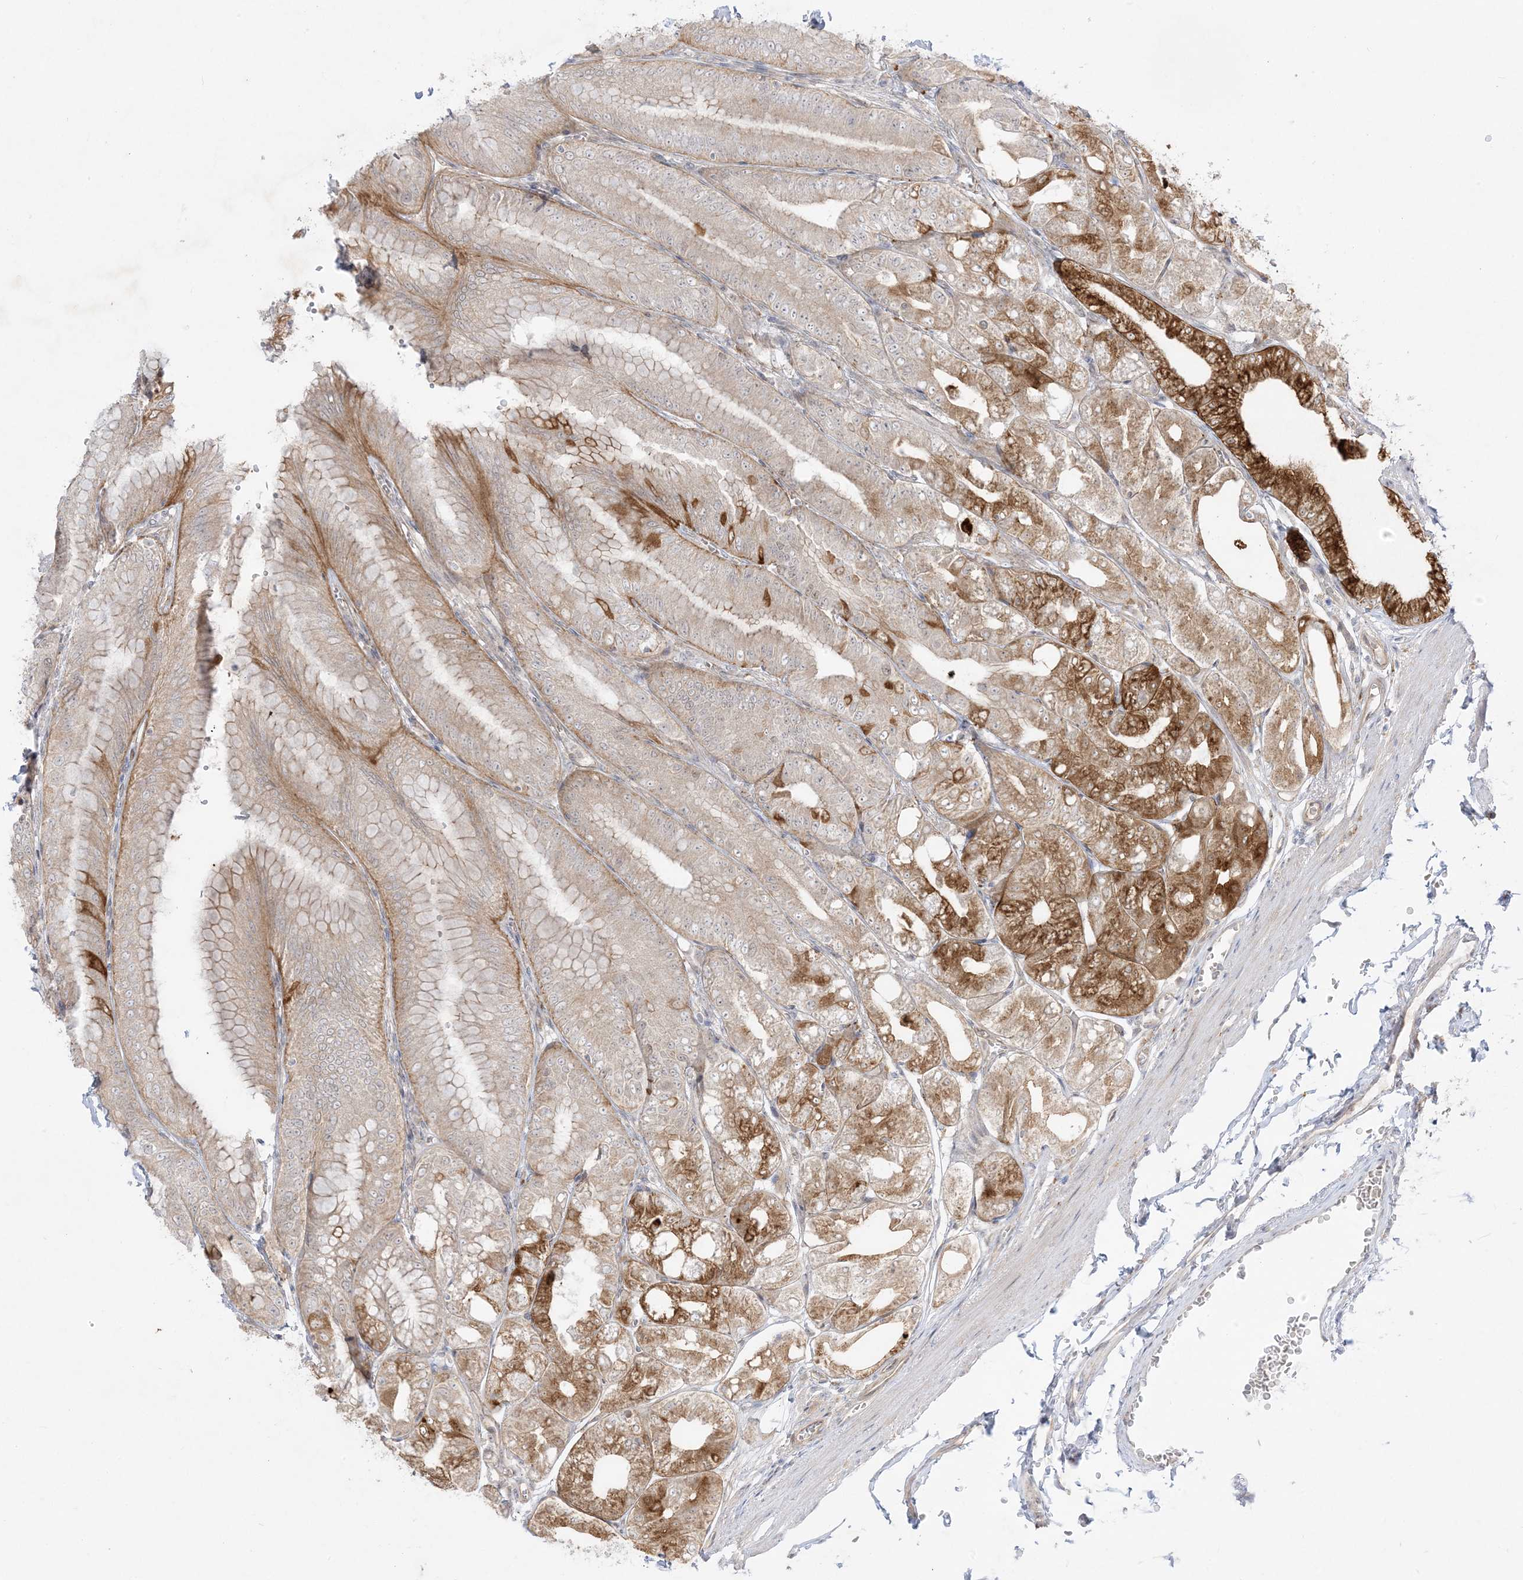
{"staining": {"intensity": "strong", "quantity": "25%-75%", "location": "cytoplasmic/membranous"}, "tissue": "stomach", "cell_type": "Glandular cells", "image_type": "normal", "snomed": [{"axis": "morphology", "description": "Normal tissue, NOS"}, {"axis": "topography", "description": "Stomach, lower"}], "caption": "DAB immunohistochemical staining of benign stomach exhibits strong cytoplasmic/membranous protein positivity in about 25%-75% of glandular cells.", "gene": "PTK6", "patient": {"sex": "male", "age": 71}}